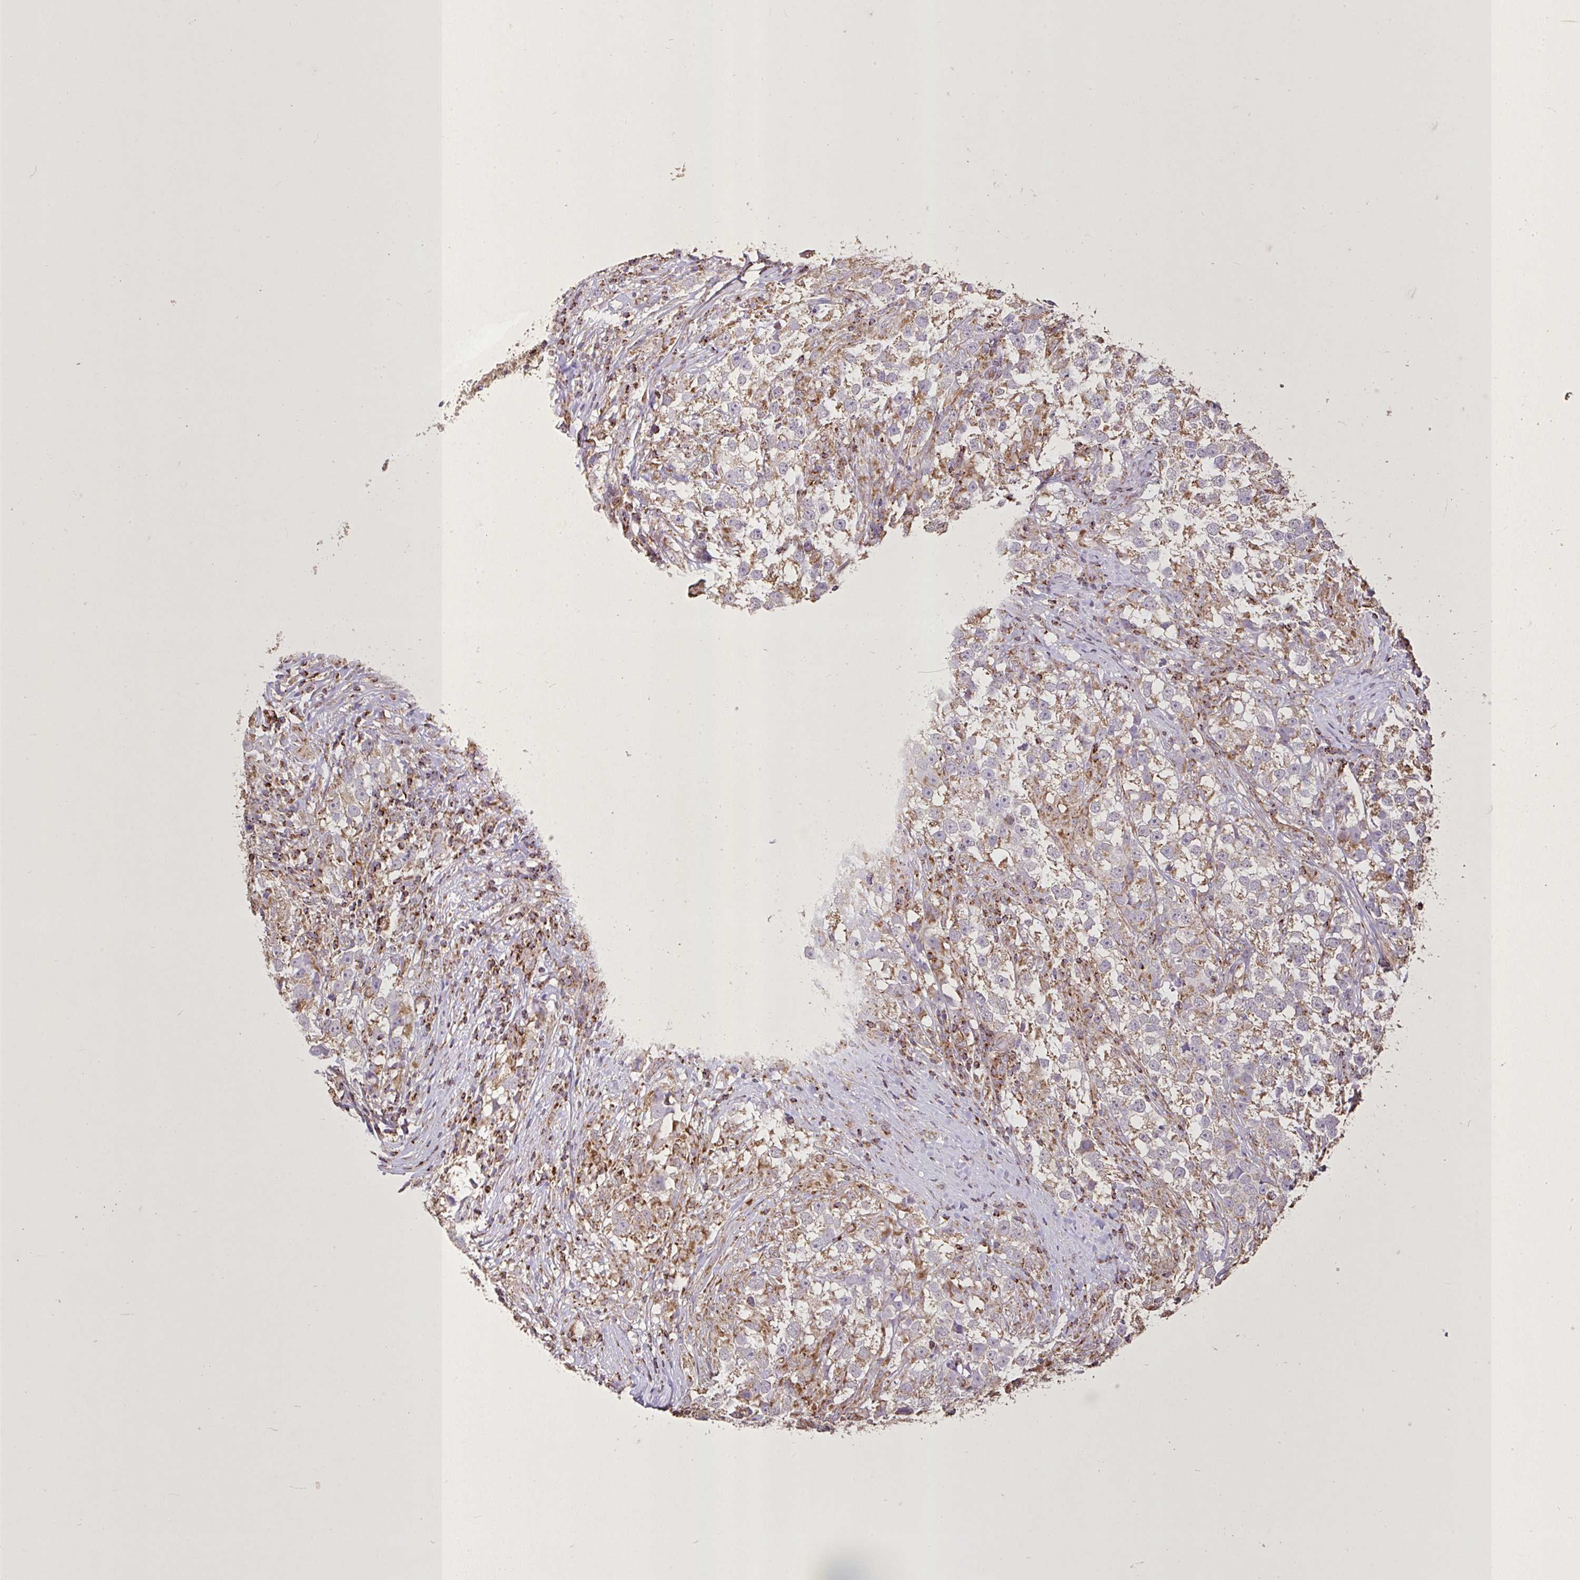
{"staining": {"intensity": "moderate", "quantity": "25%-75%", "location": "cytoplasmic/membranous"}, "tissue": "testis cancer", "cell_type": "Tumor cells", "image_type": "cancer", "snomed": [{"axis": "morphology", "description": "Seminoma, NOS"}, {"axis": "topography", "description": "Testis"}], "caption": "An image showing moderate cytoplasmic/membranous positivity in about 25%-75% of tumor cells in testis cancer (seminoma), as visualized by brown immunohistochemical staining.", "gene": "AGK", "patient": {"sex": "male", "age": 46}}